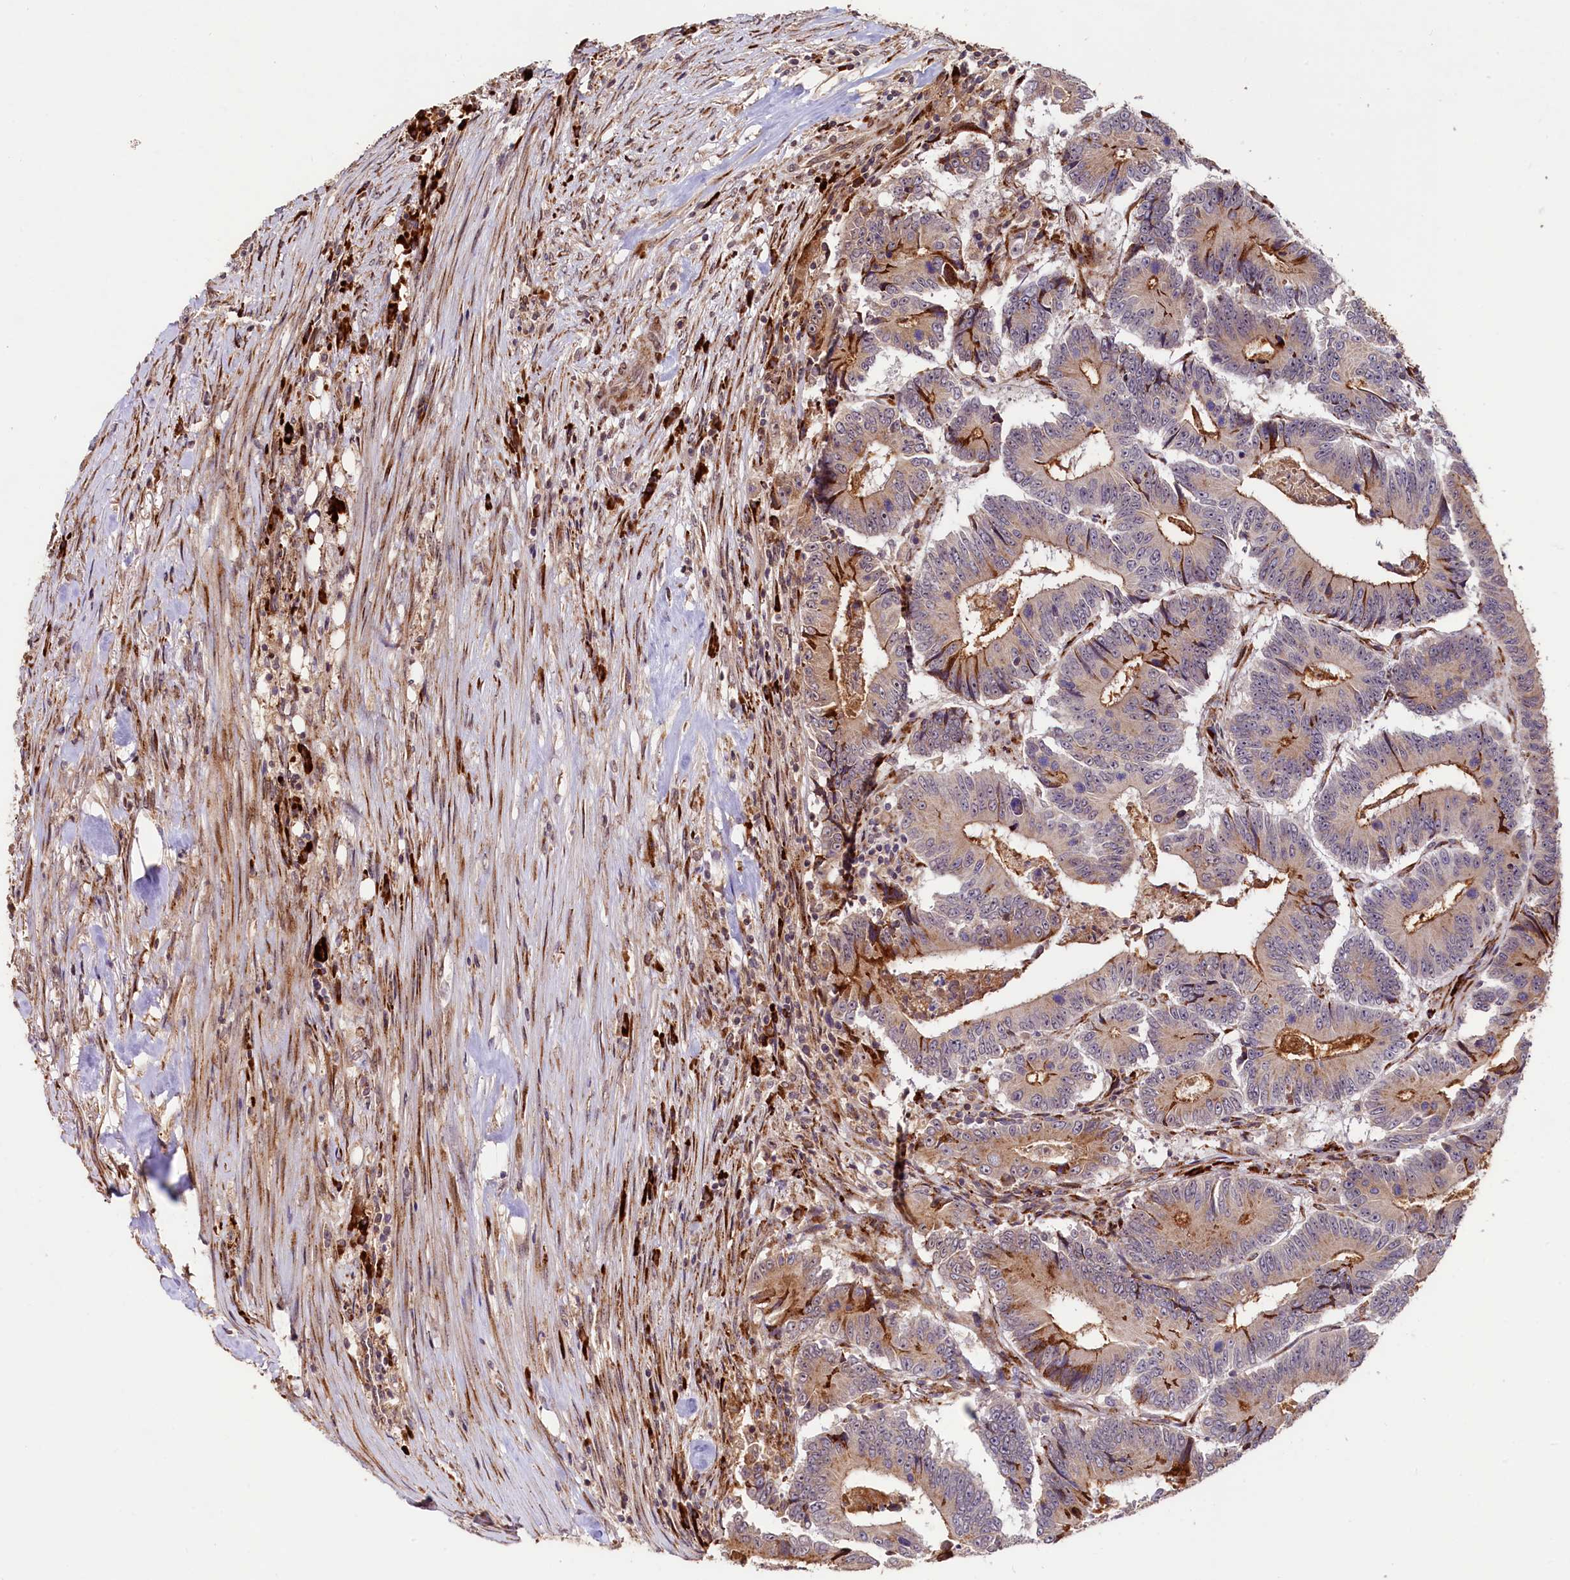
{"staining": {"intensity": "moderate", "quantity": "25%-75%", "location": "cytoplasmic/membranous"}, "tissue": "colorectal cancer", "cell_type": "Tumor cells", "image_type": "cancer", "snomed": [{"axis": "morphology", "description": "Adenocarcinoma, NOS"}, {"axis": "topography", "description": "Colon"}], "caption": "Colorectal cancer stained with DAB (3,3'-diaminobenzidine) IHC exhibits medium levels of moderate cytoplasmic/membranous expression in about 25%-75% of tumor cells.", "gene": "C5orf15", "patient": {"sex": "male", "age": 83}}